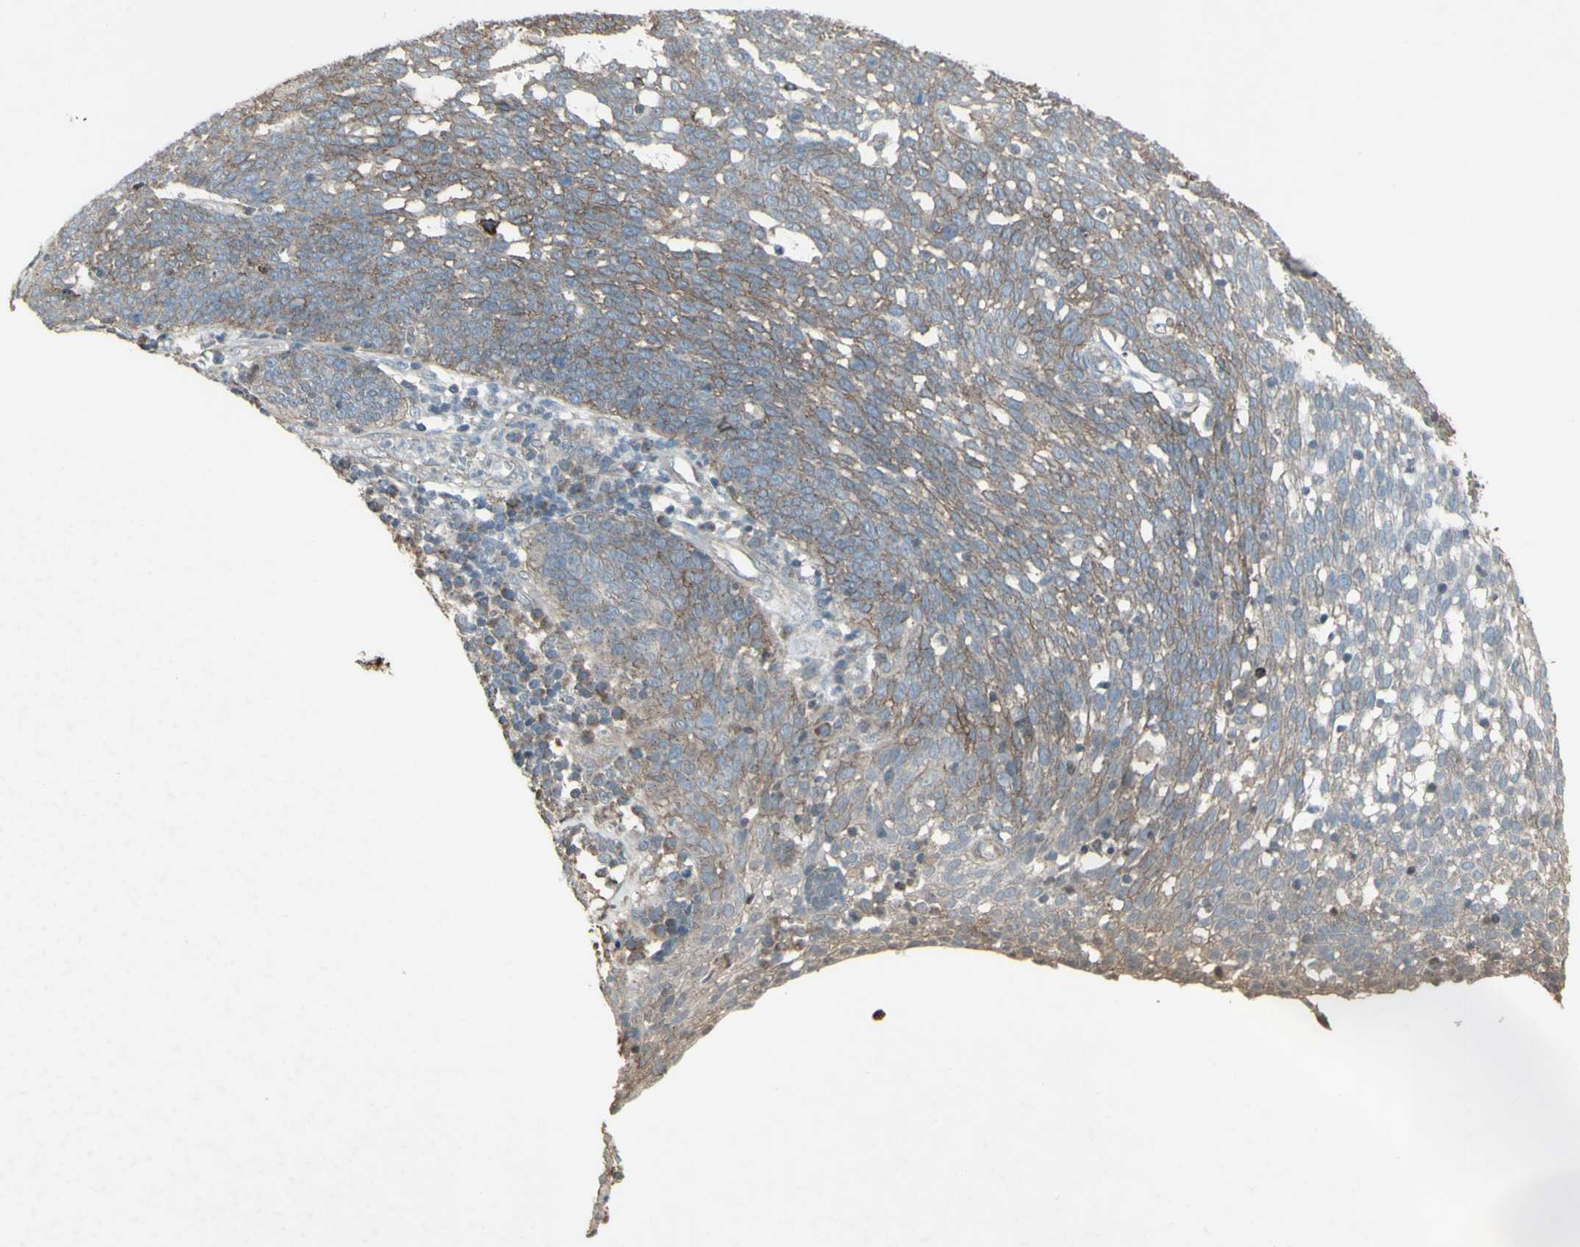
{"staining": {"intensity": "moderate", "quantity": ">75%", "location": "cytoplasmic/membranous"}, "tissue": "cervical cancer", "cell_type": "Tumor cells", "image_type": "cancer", "snomed": [{"axis": "morphology", "description": "Squamous cell carcinoma, NOS"}, {"axis": "topography", "description": "Cervix"}], "caption": "Human cervical cancer stained with a brown dye reveals moderate cytoplasmic/membranous positive expression in approximately >75% of tumor cells.", "gene": "FXYD3", "patient": {"sex": "female", "age": 34}}